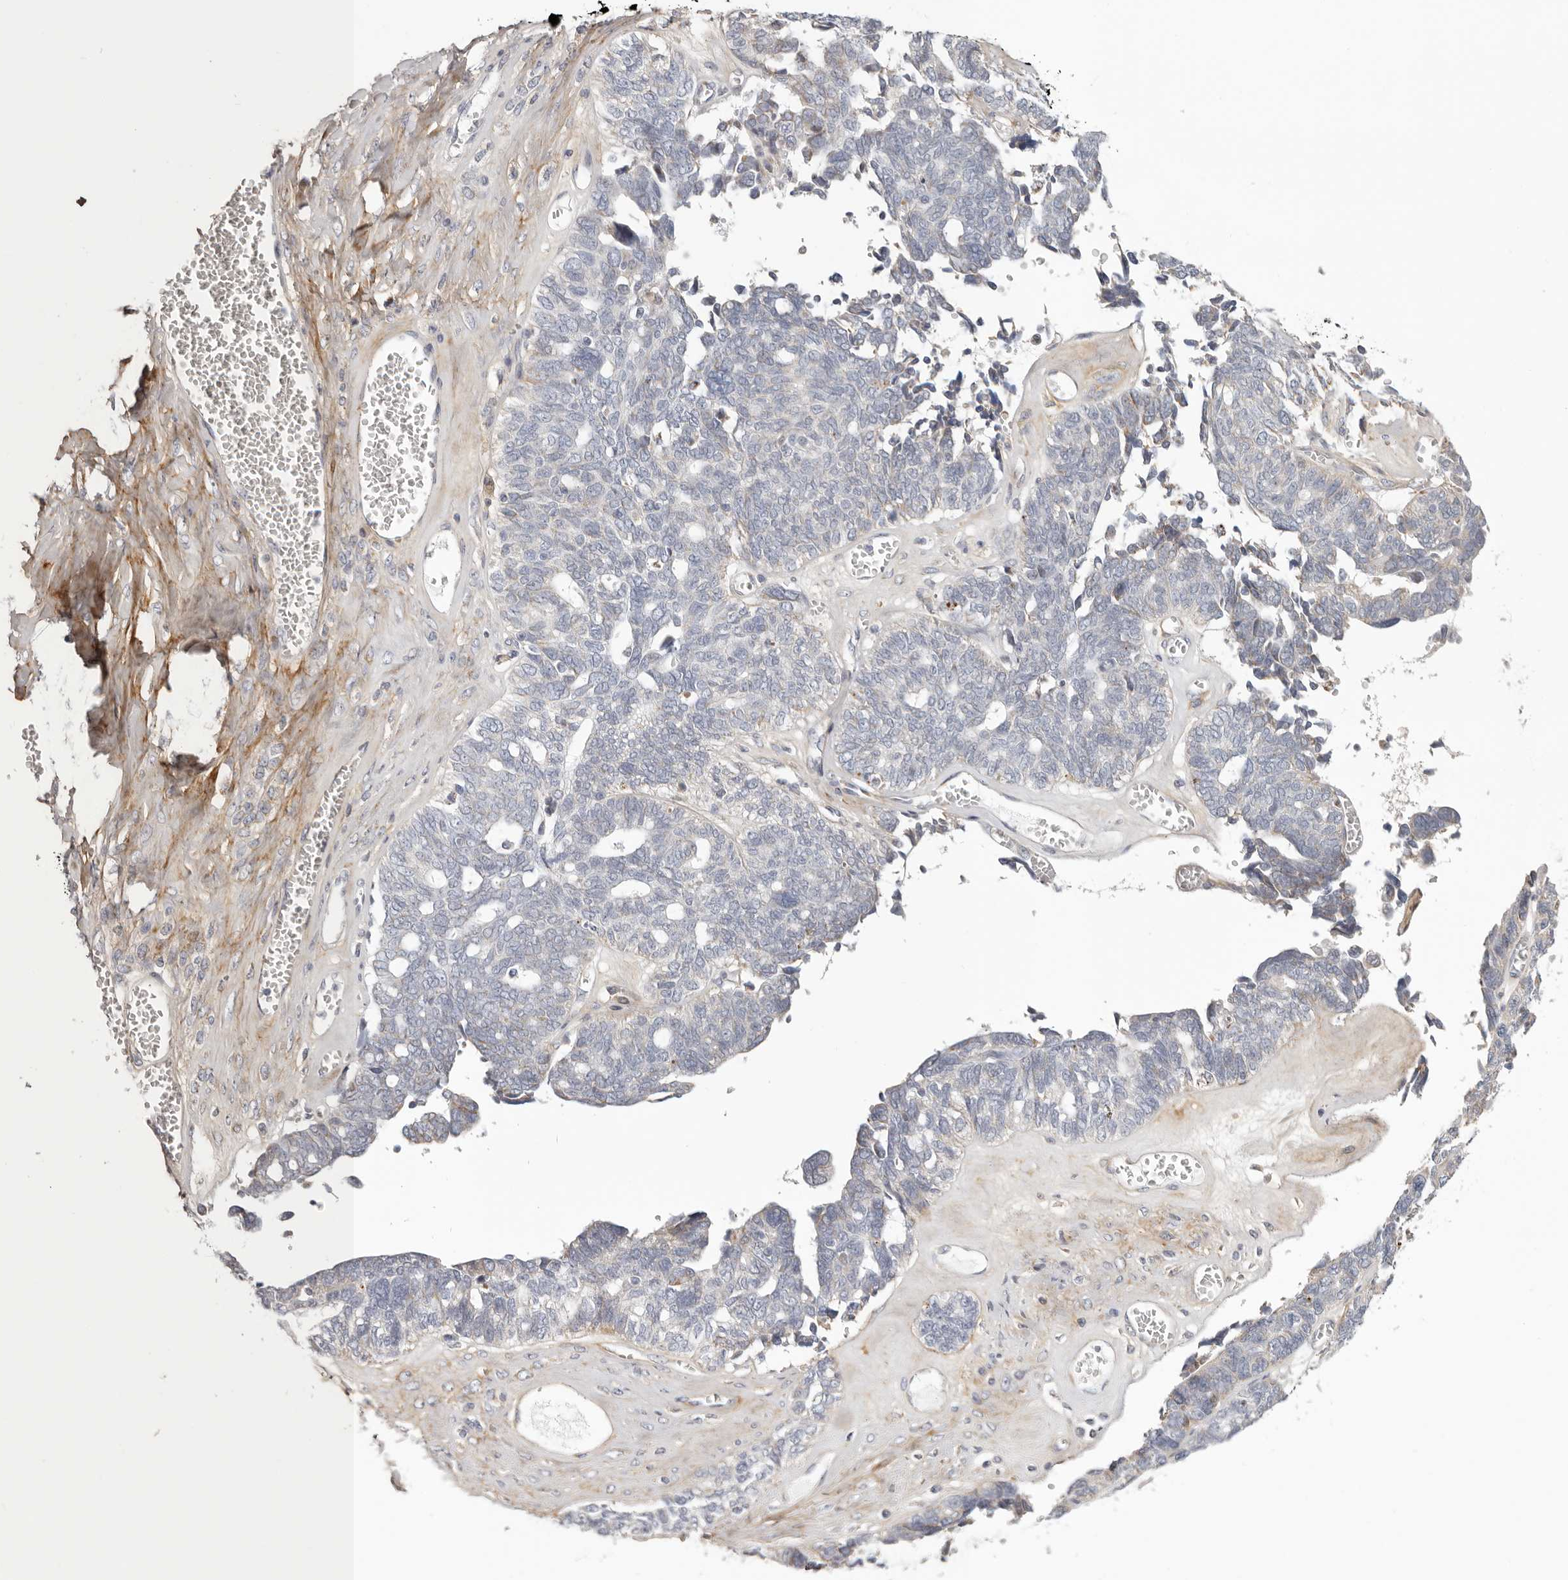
{"staining": {"intensity": "negative", "quantity": "none", "location": "none"}, "tissue": "ovarian cancer", "cell_type": "Tumor cells", "image_type": "cancer", "snomed": [{"axis": "morphology", "description": "Cystadenocarcinoma, serous, NOS"}, {"axis": "topography", "description": "Ovary"}], "caption": "A micrograph of human ovarian cancer (serous cystadenocarcinoma) is negative for staining in tumor cells.", "gene": "MRPS10", "patient": {"sex": "female", "age": 79}}